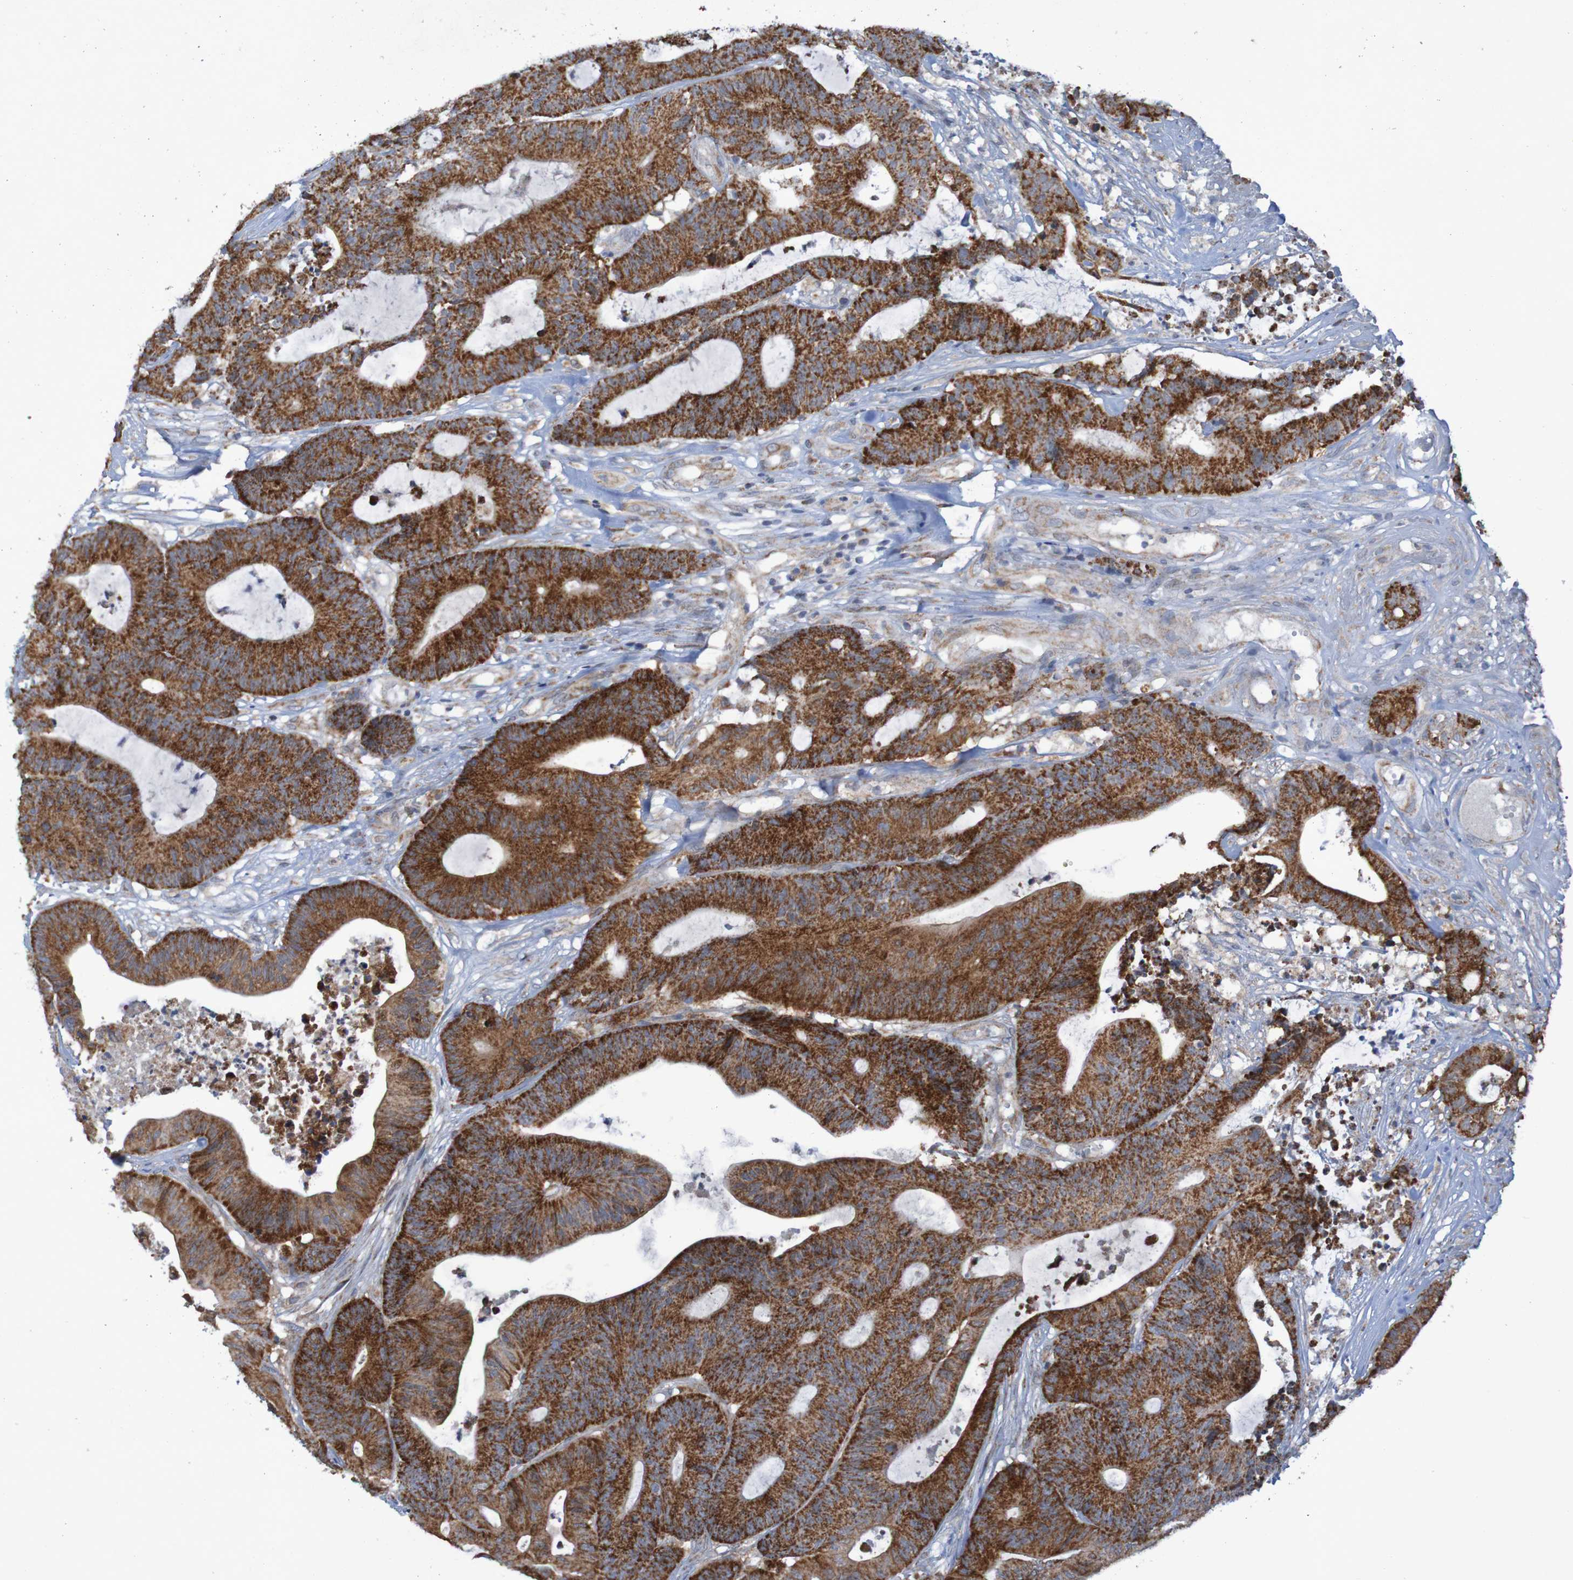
{"staining": {"intensity": "strong", "quantity": ">75%", "location": "cytoplasmic/membranous"}, "tissue": "colorectal cancer", "cell_type": "Tumor cells", "image_type": "cancer", "snomed": [{"axis": "morphology", "description": "Adenocarcinoma, NOS"}, {"axis": "topography", "description": "Colon"}], "caption": "Immunohistochemistry (IHC) (DAB) staining of human colorectal cancer (adenocarcinoma) reveals strong cytoplasmic/membranous protein positivity in about >75% of tumor cells.", "gene": "CCDC51", "patient": {"sex": "female", "age": 84}}